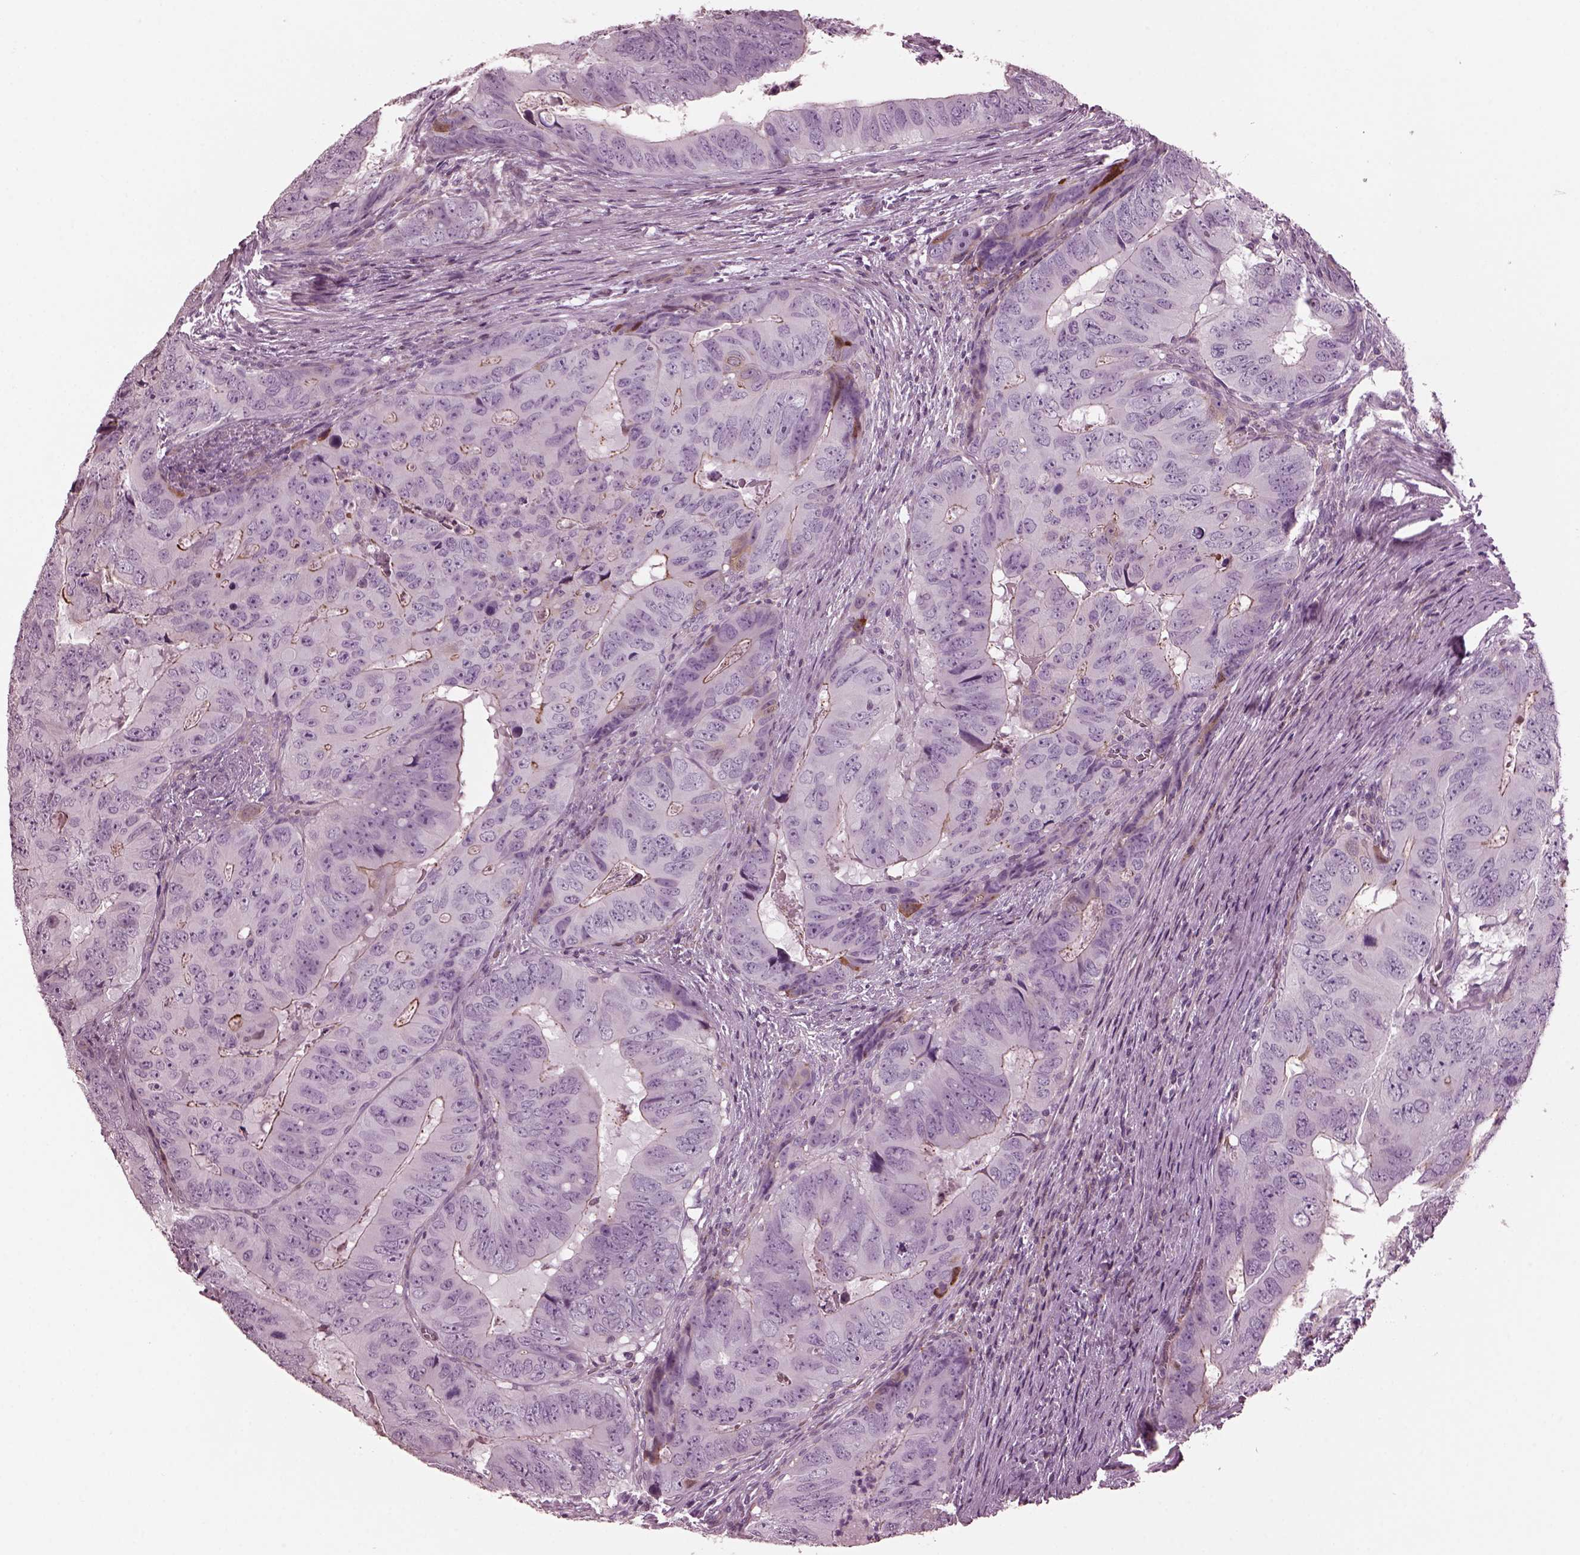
{"staining": {"intensity": "moderate", "quantity": "<25%", "location": "cytoplasmic/membranous"}, "tissue": "colorectal cancer", "cell_type": "Tumor cells", "image_type": "cancer", "snomed": [{"axis": "morphology", "description": "Adenocarcinoma, NOS"}, {"axis": "topography", "description": "Colon"}], "caption": "This is an image of immunohistochemistry (IHC) staining of adenocarcinoma (colorectal), which shows moderate expression in the cytoplasmic/membranous of tumor cells.", "gene": "GDF11", "patient": {"sex": "male", "age": 79}}